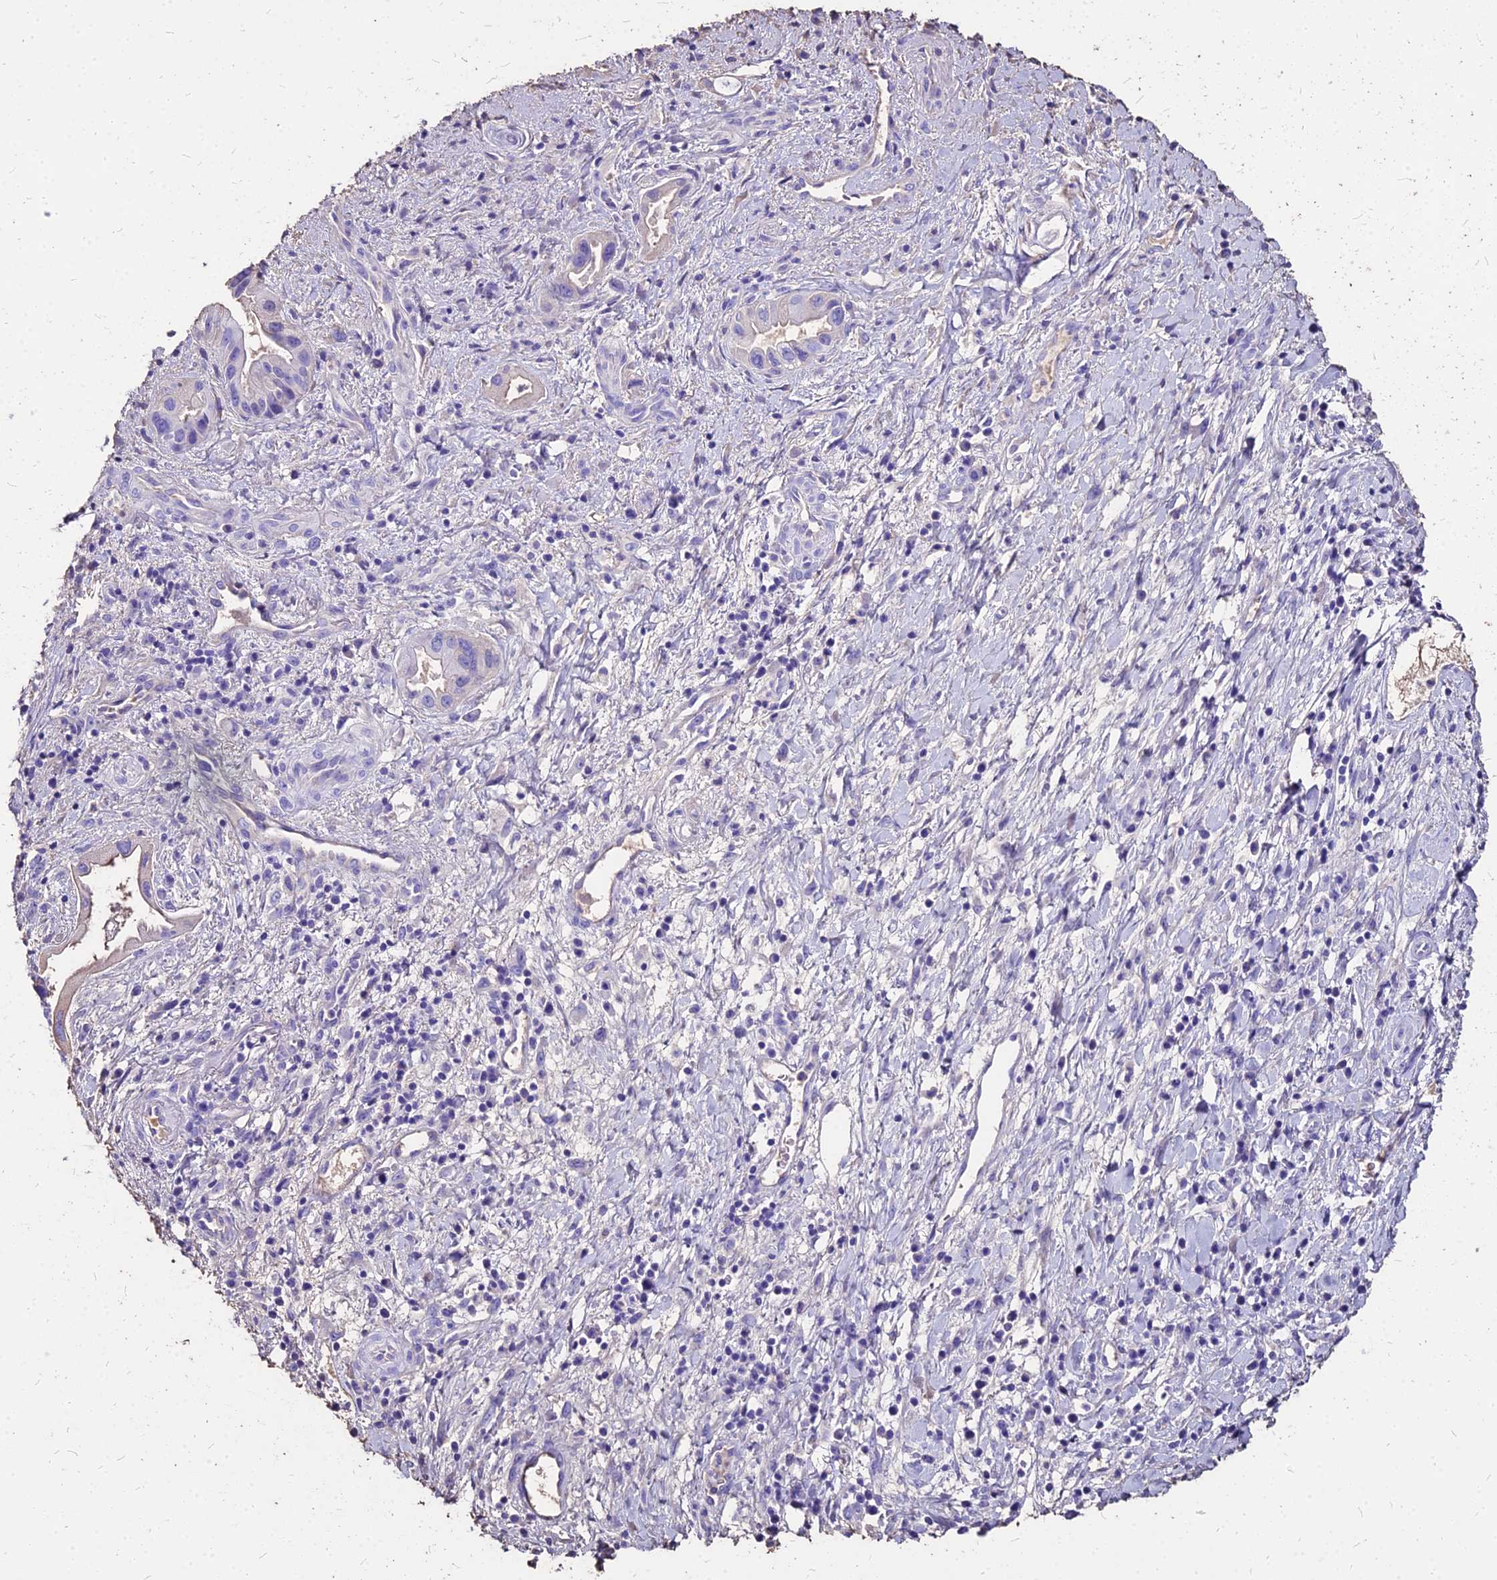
{"staining": {"intensity": "negative", "quantity": "none", "location": "none"}, "tissue": "pancreatic cancer", "cell_type": "Tumor cells", "image_type": "cancer", "snomed": [{"axis": "morphology", "description": "Adenocarcinoma, NOS"}, {"axis": "topography", "description": "Pancreas"}], "caption": "High power microscopy histopathology image of an immunohistochemistry image of pancreatic cancer (adenocarcinoma), revealing no significant expression in tumor cells.", "gene": "NME5", "patient": {"sex": "female", "age": 77}}